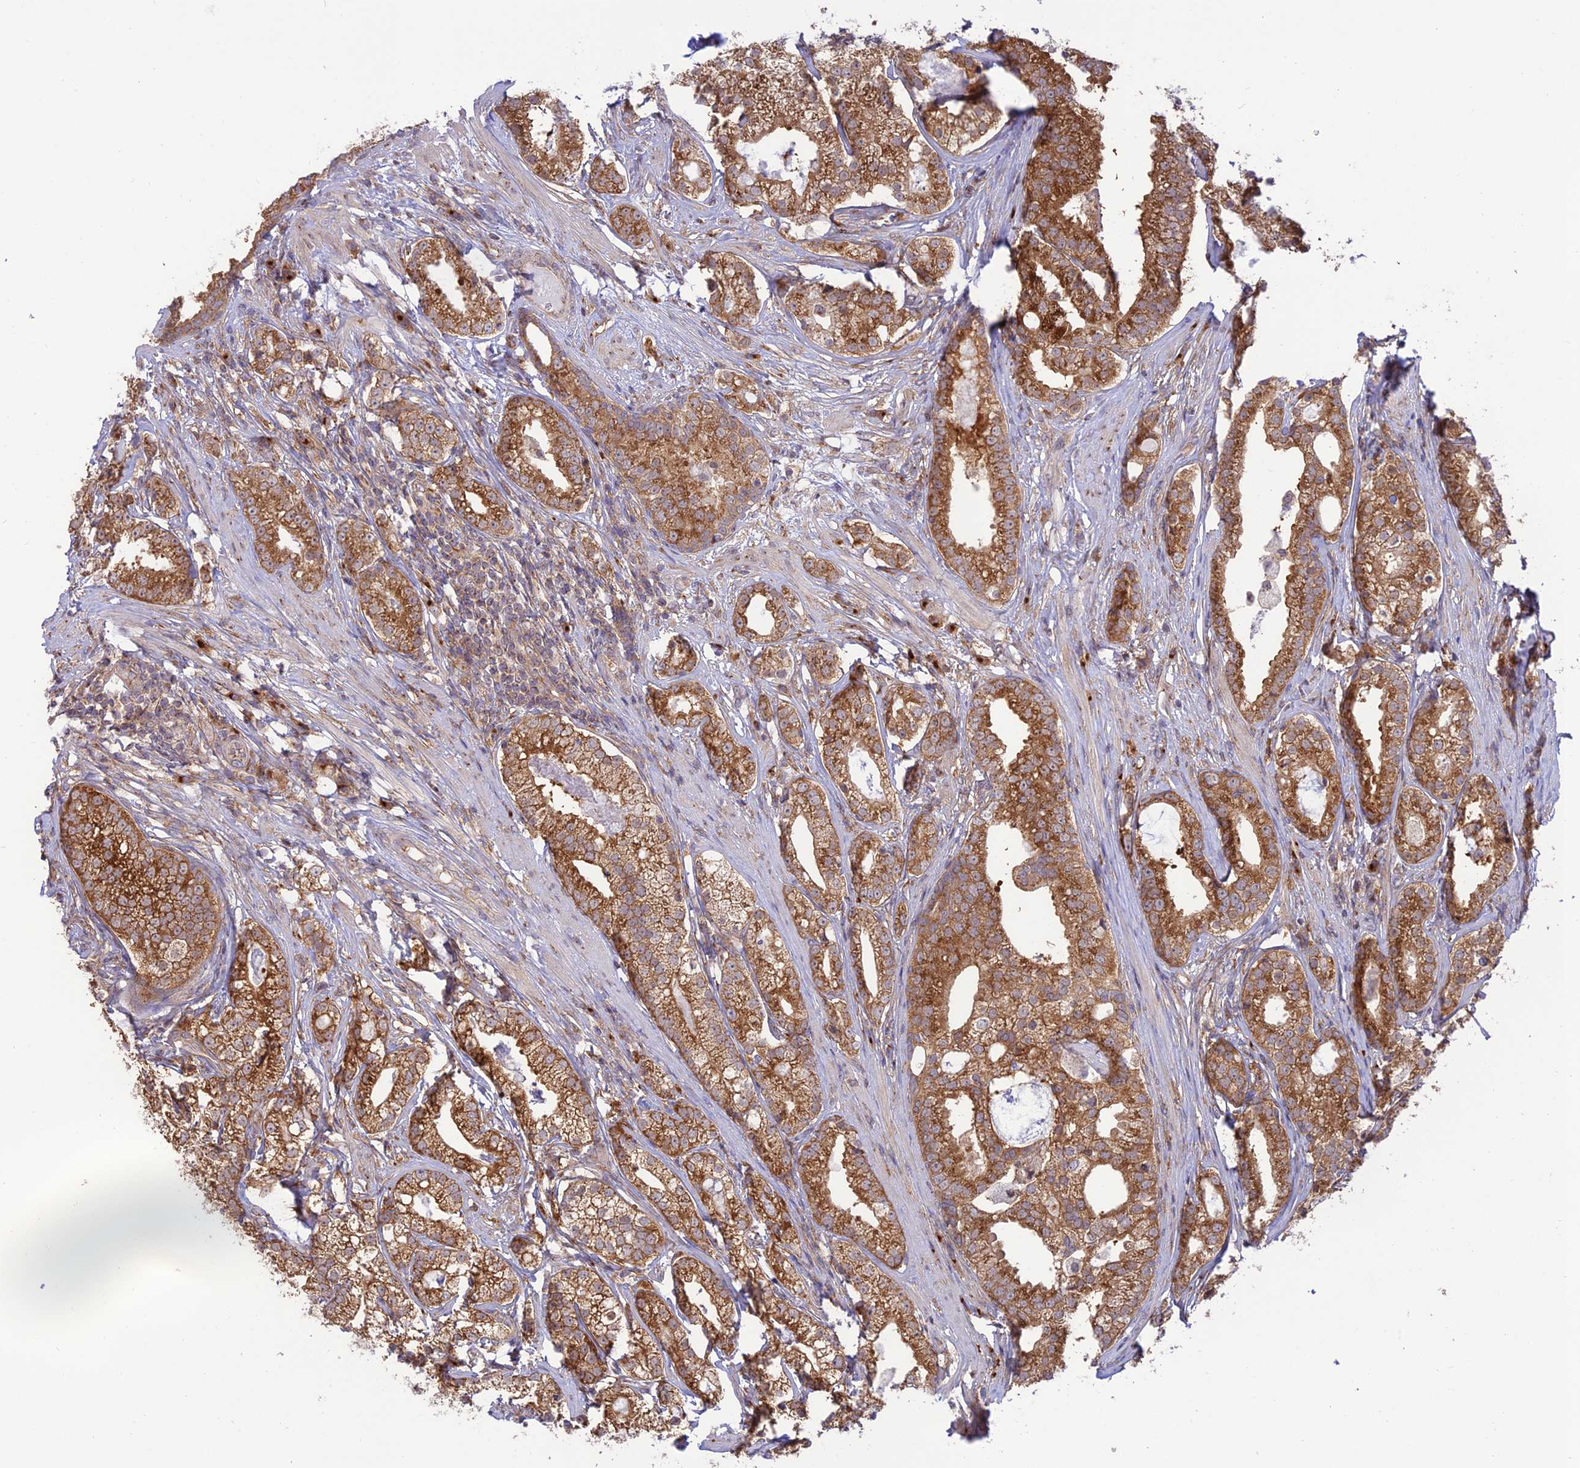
{"staining": {"intensity": "strong", "quantity": ">75%", "location": "cytoplasmic/membranous"}, "tissue": "prostate cancer", "cell_type": "Tumor cells", "image_type": "cancer", "snomed": [{"axis": "morphology", "description": "Adenocarcinoma, High grade"}, {"axis": "topography", "description": "Prostate"}], "caption": "Prostate adenocarcinoma (high-grade) stained for a protein reveals strong cytoplasmic/membranous positivity in tumor cells. (brown staining indicates protein expression, while blue staining denotes nuclei).", "gene": "GOLGA3", "patient": {"sex": "male", "age": 69}}